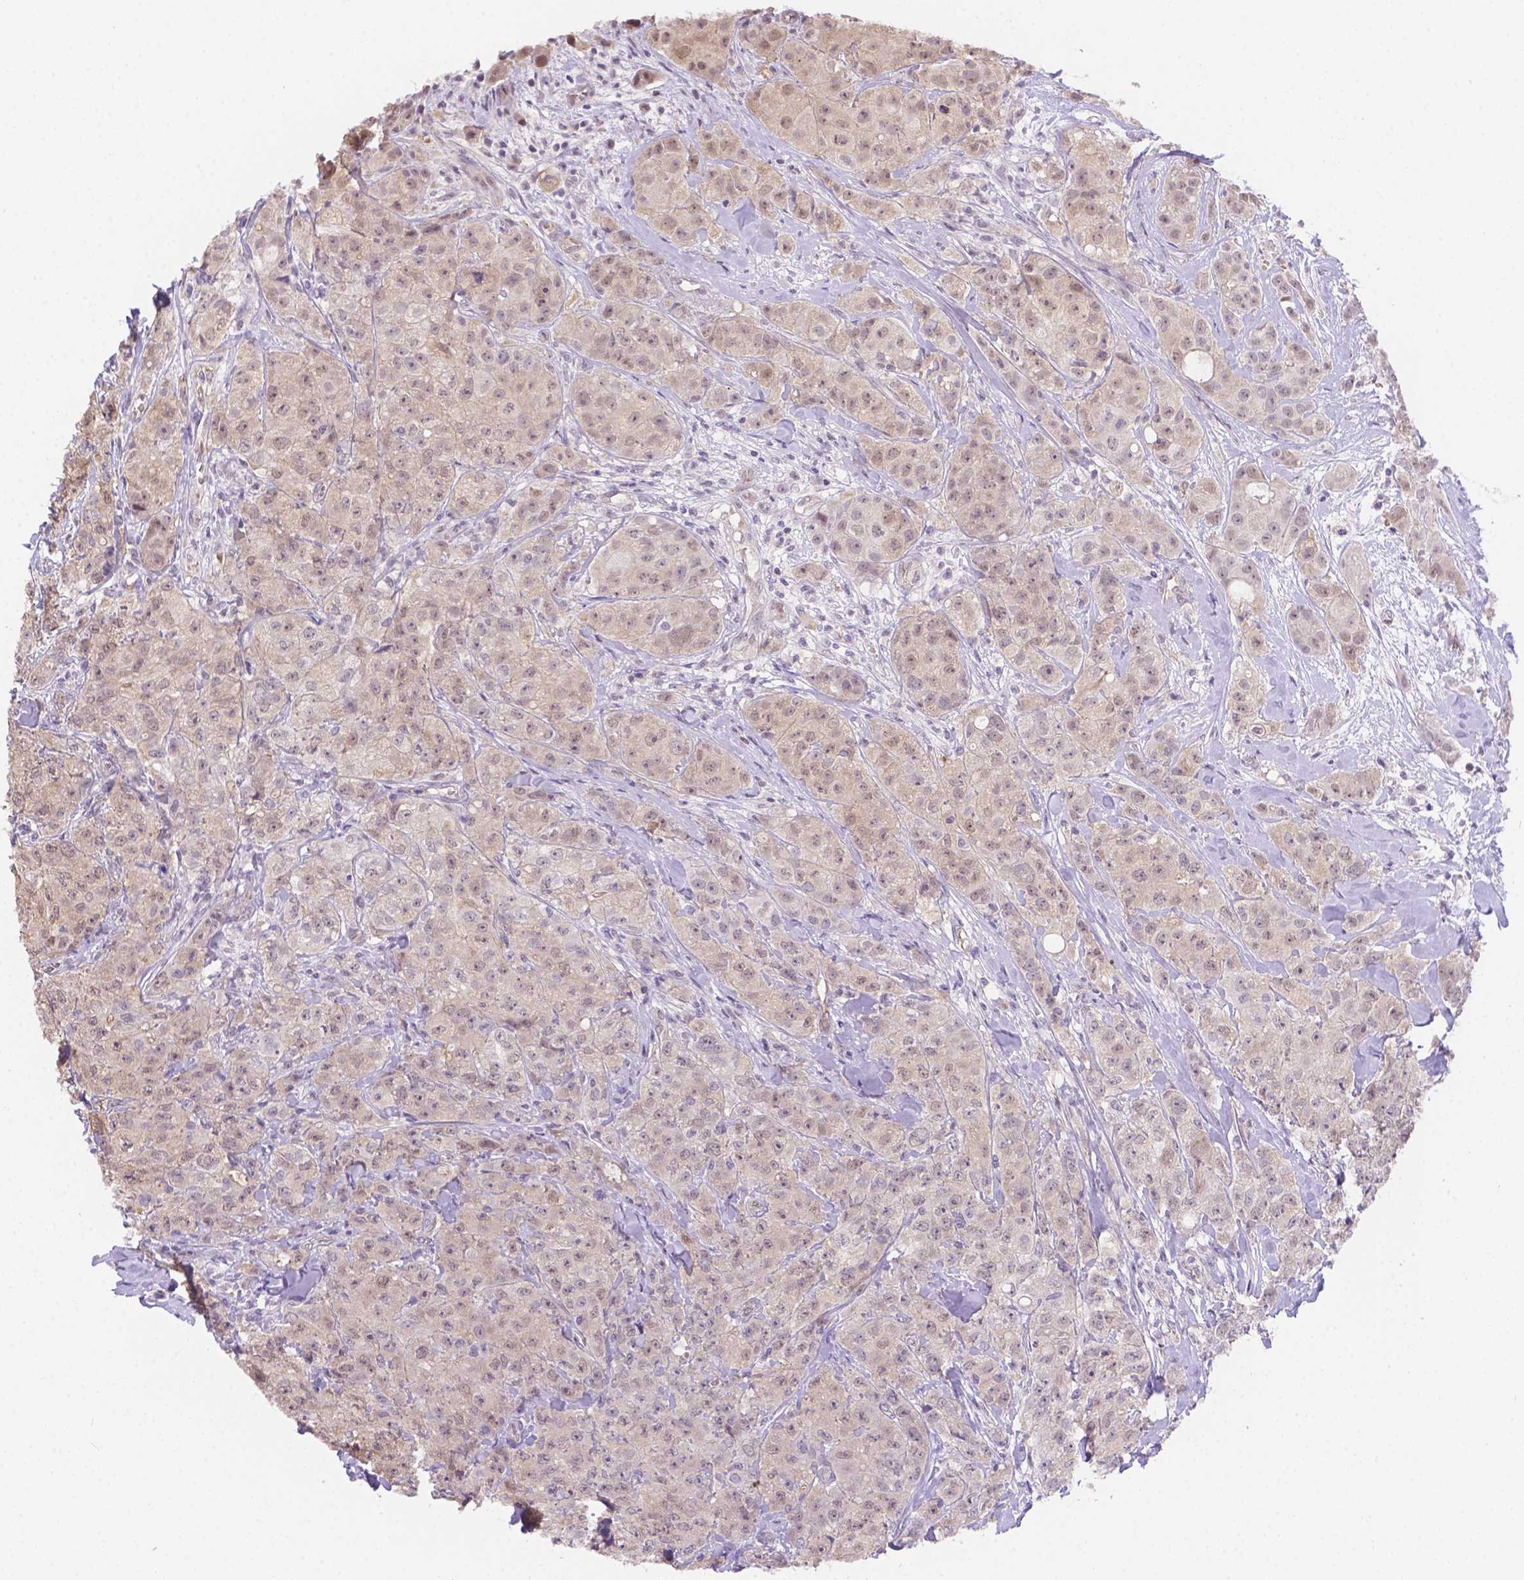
{"staining": {"intensity": "negative", "quantity": "none", "location": "none"}, "tissue": "breast cancer", "cell_type": "Tumor cells", "image_type": "cancer", "snomed": [{"axis": "morphology", "description": "Duct carcinoma"}, {"axis": "topography", "description": "Breast"}], "caption": "Tumor cells show no significant staining in breast cancer (infiltrating ductal carcinoma).", "gene": "NXPE2", "patient": {"sex": "female", "age": 43}}